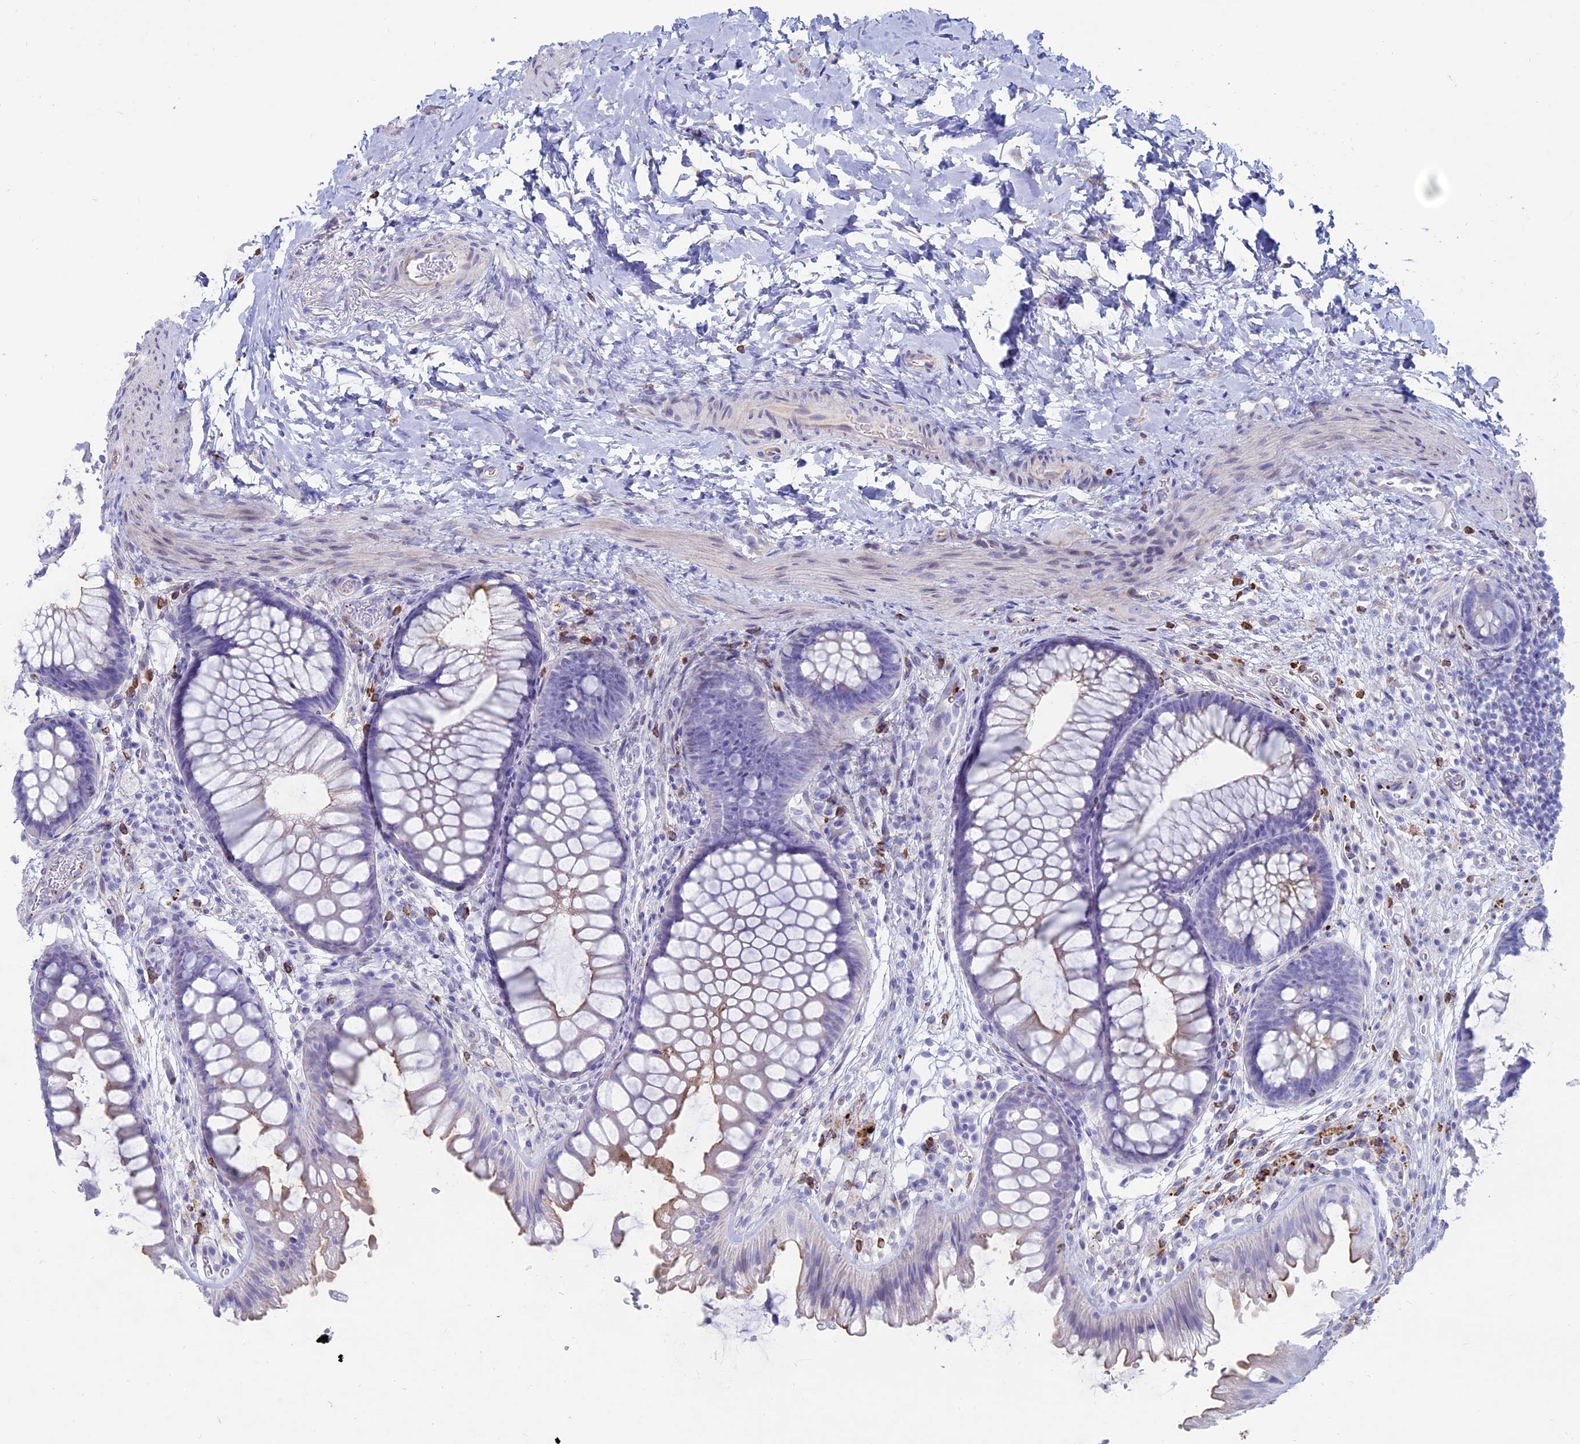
{"staining": {"intensity": "negative", "quantity": "none", "location": "none"}, "tissue": "colon", "cell_type": "Endothelial cells", "image_type": "normal", "snomed": [{"axis": "morphology", "description": "Normal tissue, NOS"}, {"axis": "topography", "description": "Colon"}], "caption": "The image displays no staining of endothelial cells in unremarkable colon. (DAB immunohistochemistry visualized using brightfield microscopy, high magnification).", "gene": "OR2AE1", "patient": {"sex": "female", "age": 62}}